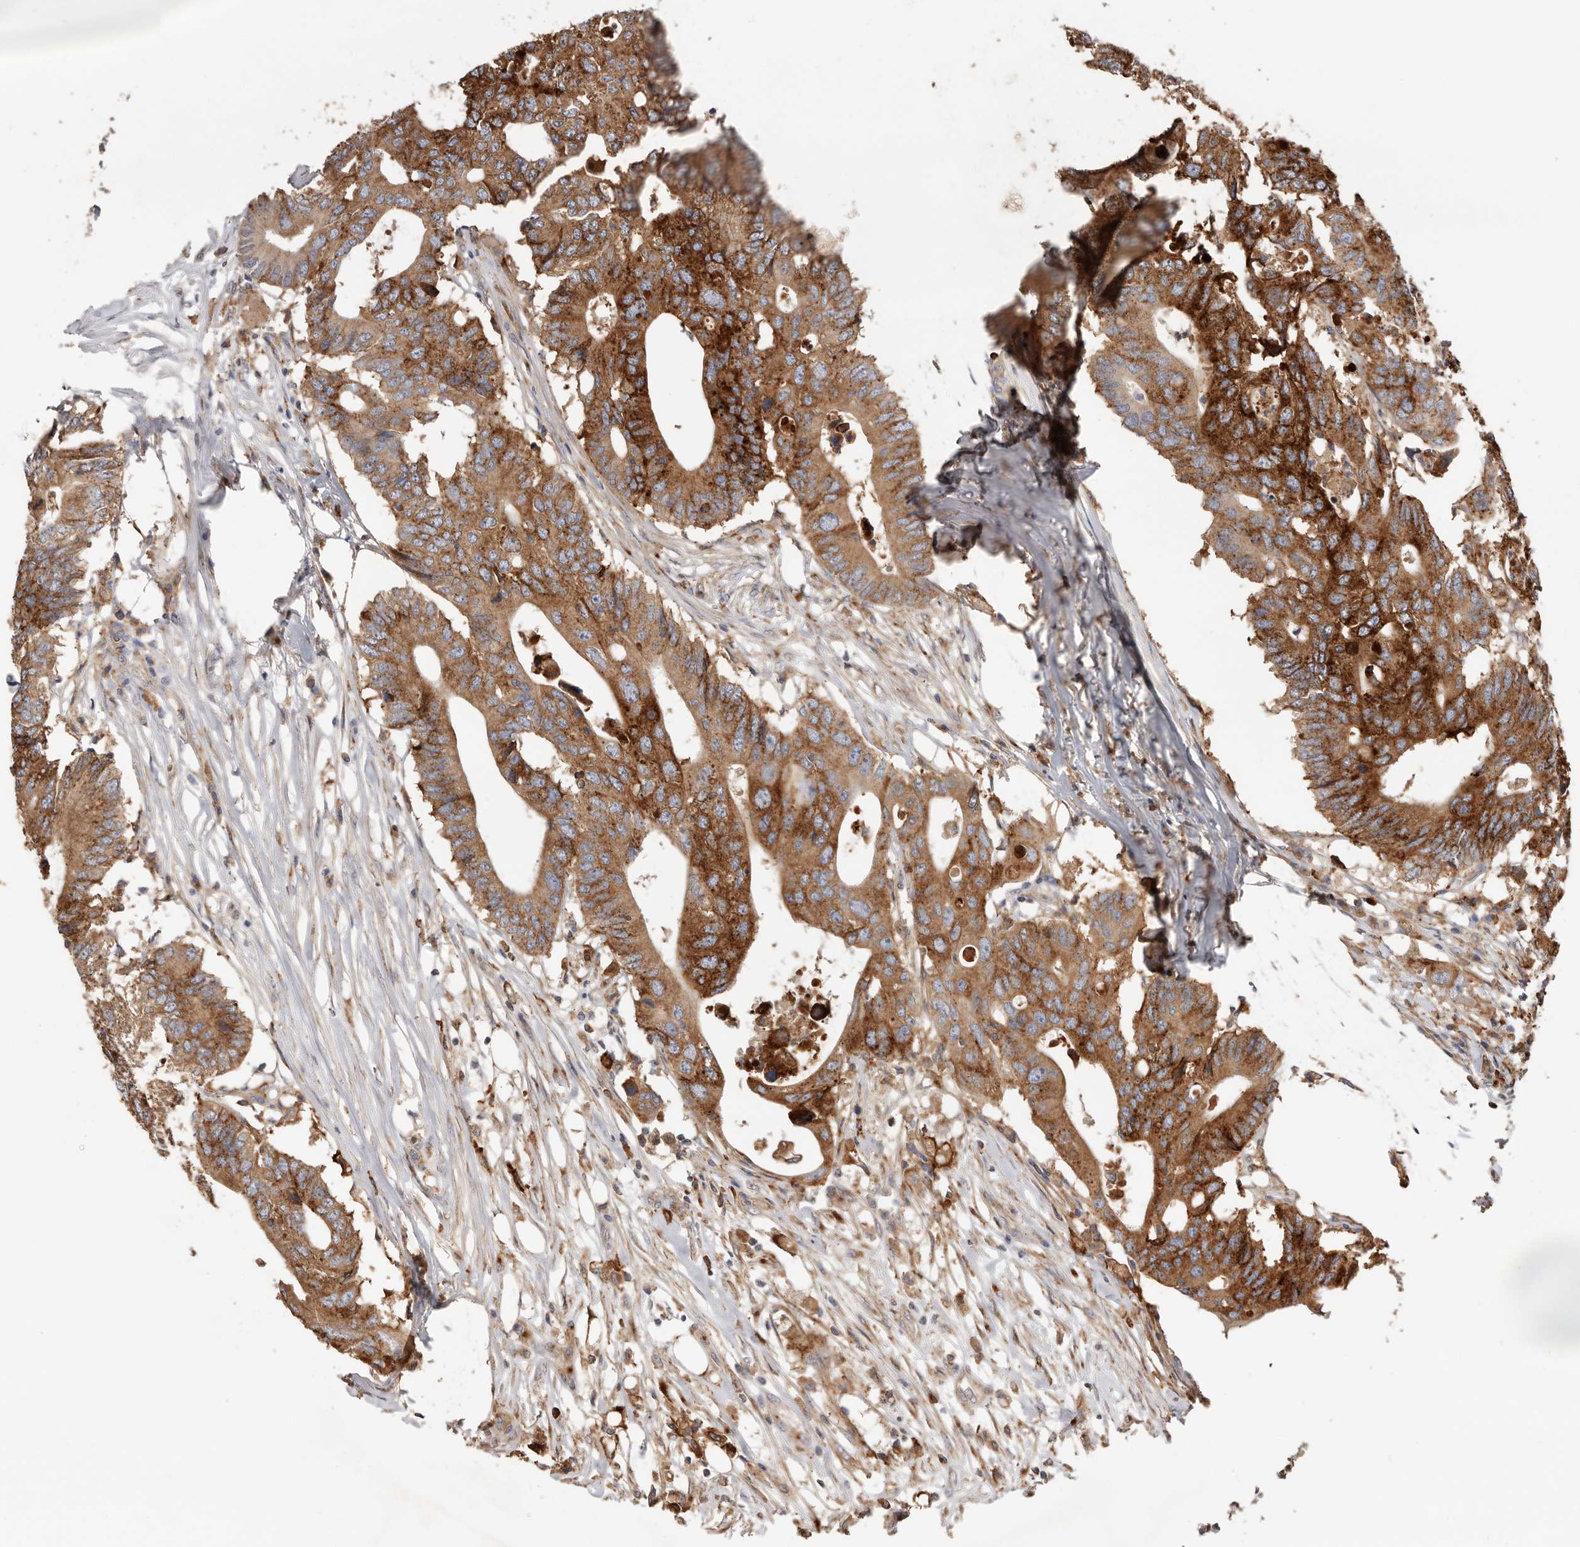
{"staining": {"intensity": "strong", "quantity": ">75%", "location": "cytoplasmic/membranous"}, "tissue": "colorectal cancer", "cell_type": "Tumor cells", "image_type": "cancer", "snomed": [{"axis": "morphology", "description": "Adenocarcinoma, NOS"}, {"axis": "topography", "description": "Colon"}], "caption": "IHC staining of adenocarcinoma (colorectal), which demonstrates high levels of strong cytoplasmic/membranous expression in approximately >75% of tumor cells indicating strong cytoplasmic/membranous protein positivity. The staining was performed using DAB (3,3'-diaminobenzidine) (brown) for protein detection and nuclei were counterstained in hematoxylin (blue).", "gene": "TFRC", "patient": {"sex": "male", "age": 71}}